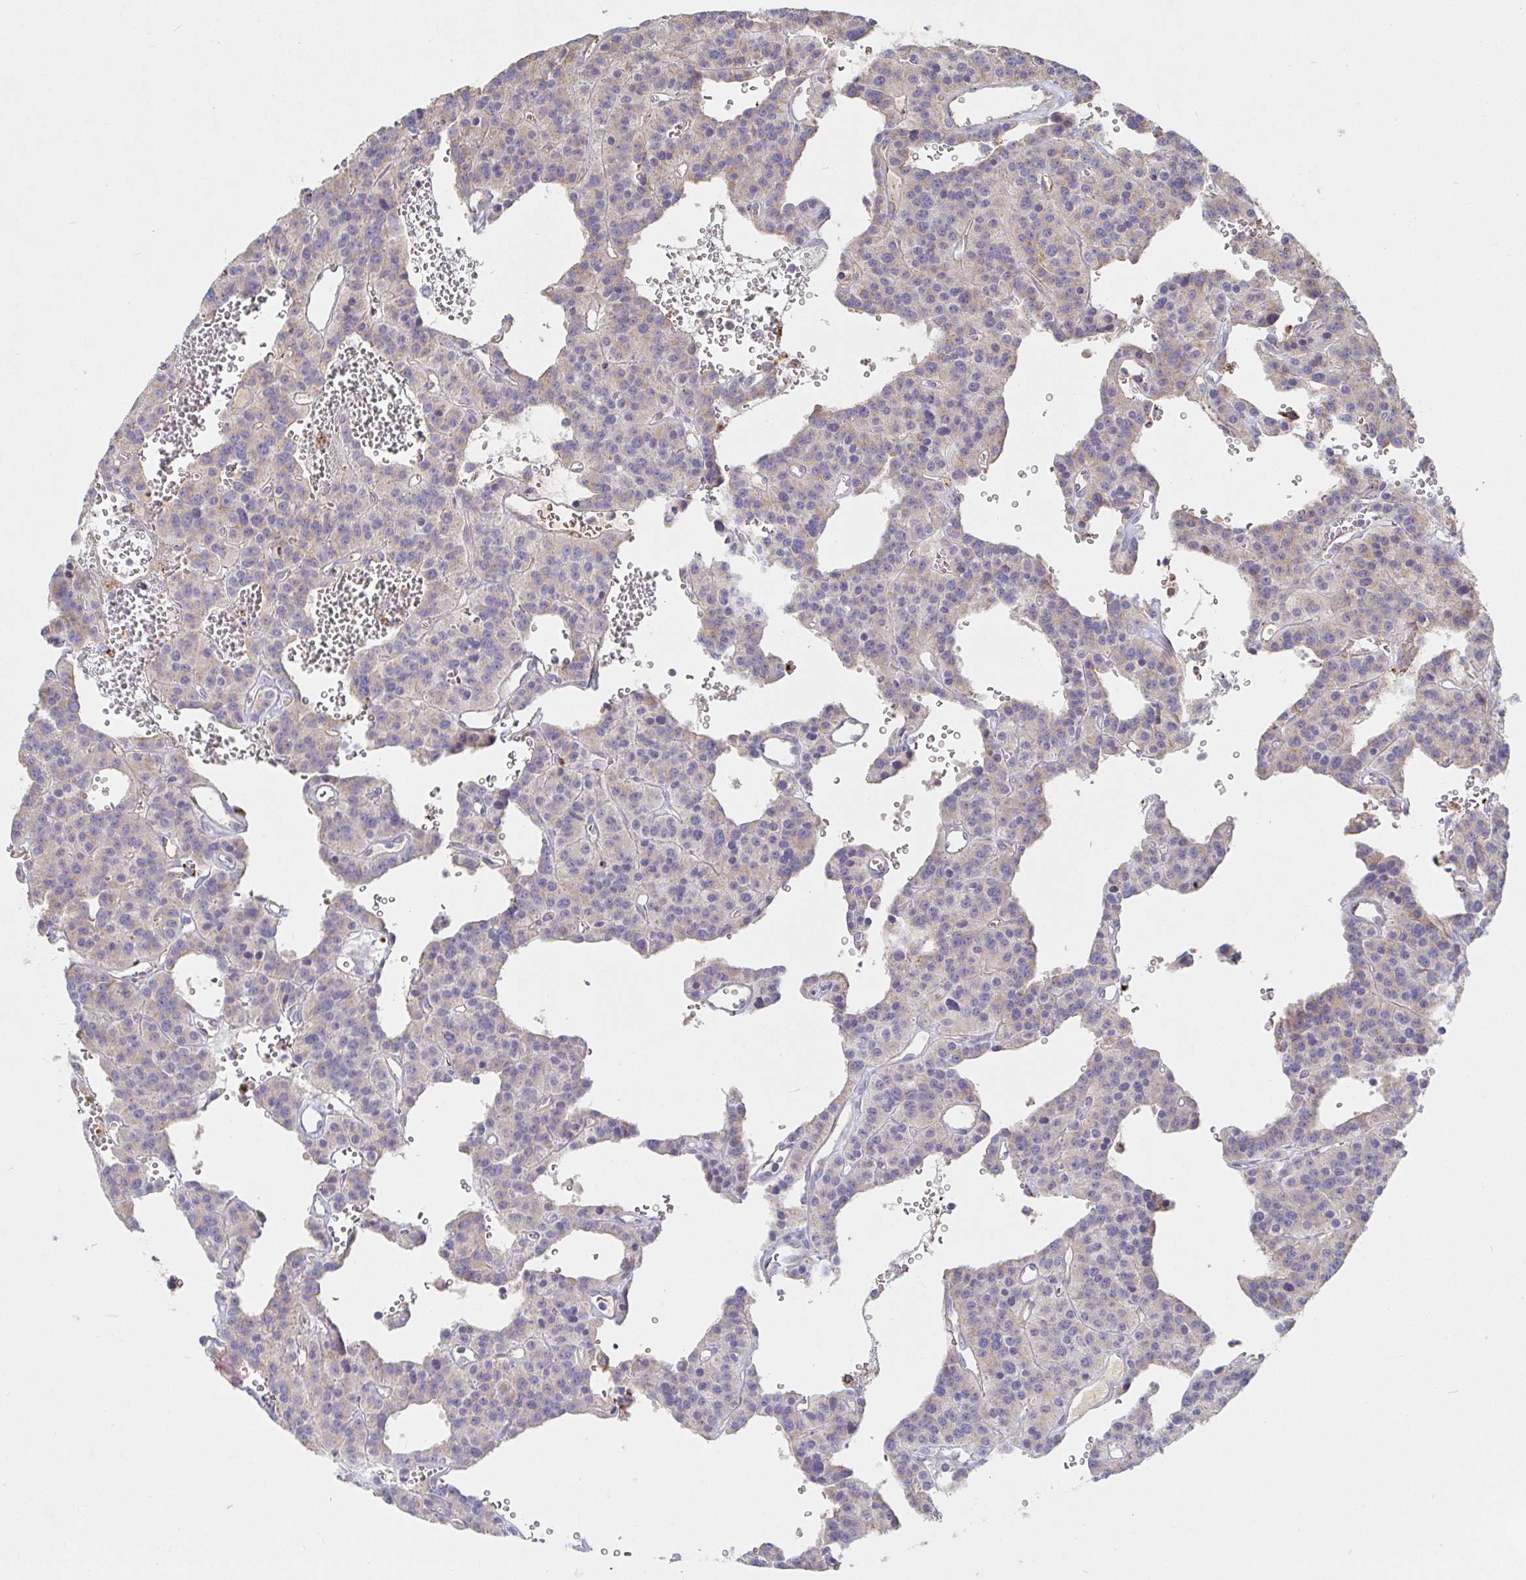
{"staining": {"intensity": "negative", "quantity": "none", "location": "none"}, "tissue": "carcinoid", "cell_type": "Tumor cells", "image_type": "cancer", "snomed": [{"axis": "morphology", "description": "Carcinoid, malignant, NOS"}, {"axis": "topography", "description": "Lung"}], "caption": "The photomicrograph shows no staining of tumor cells in malignant carcinoid.", "gene": "IRAK2", "patient": {"sex": "female", "age": 71}}